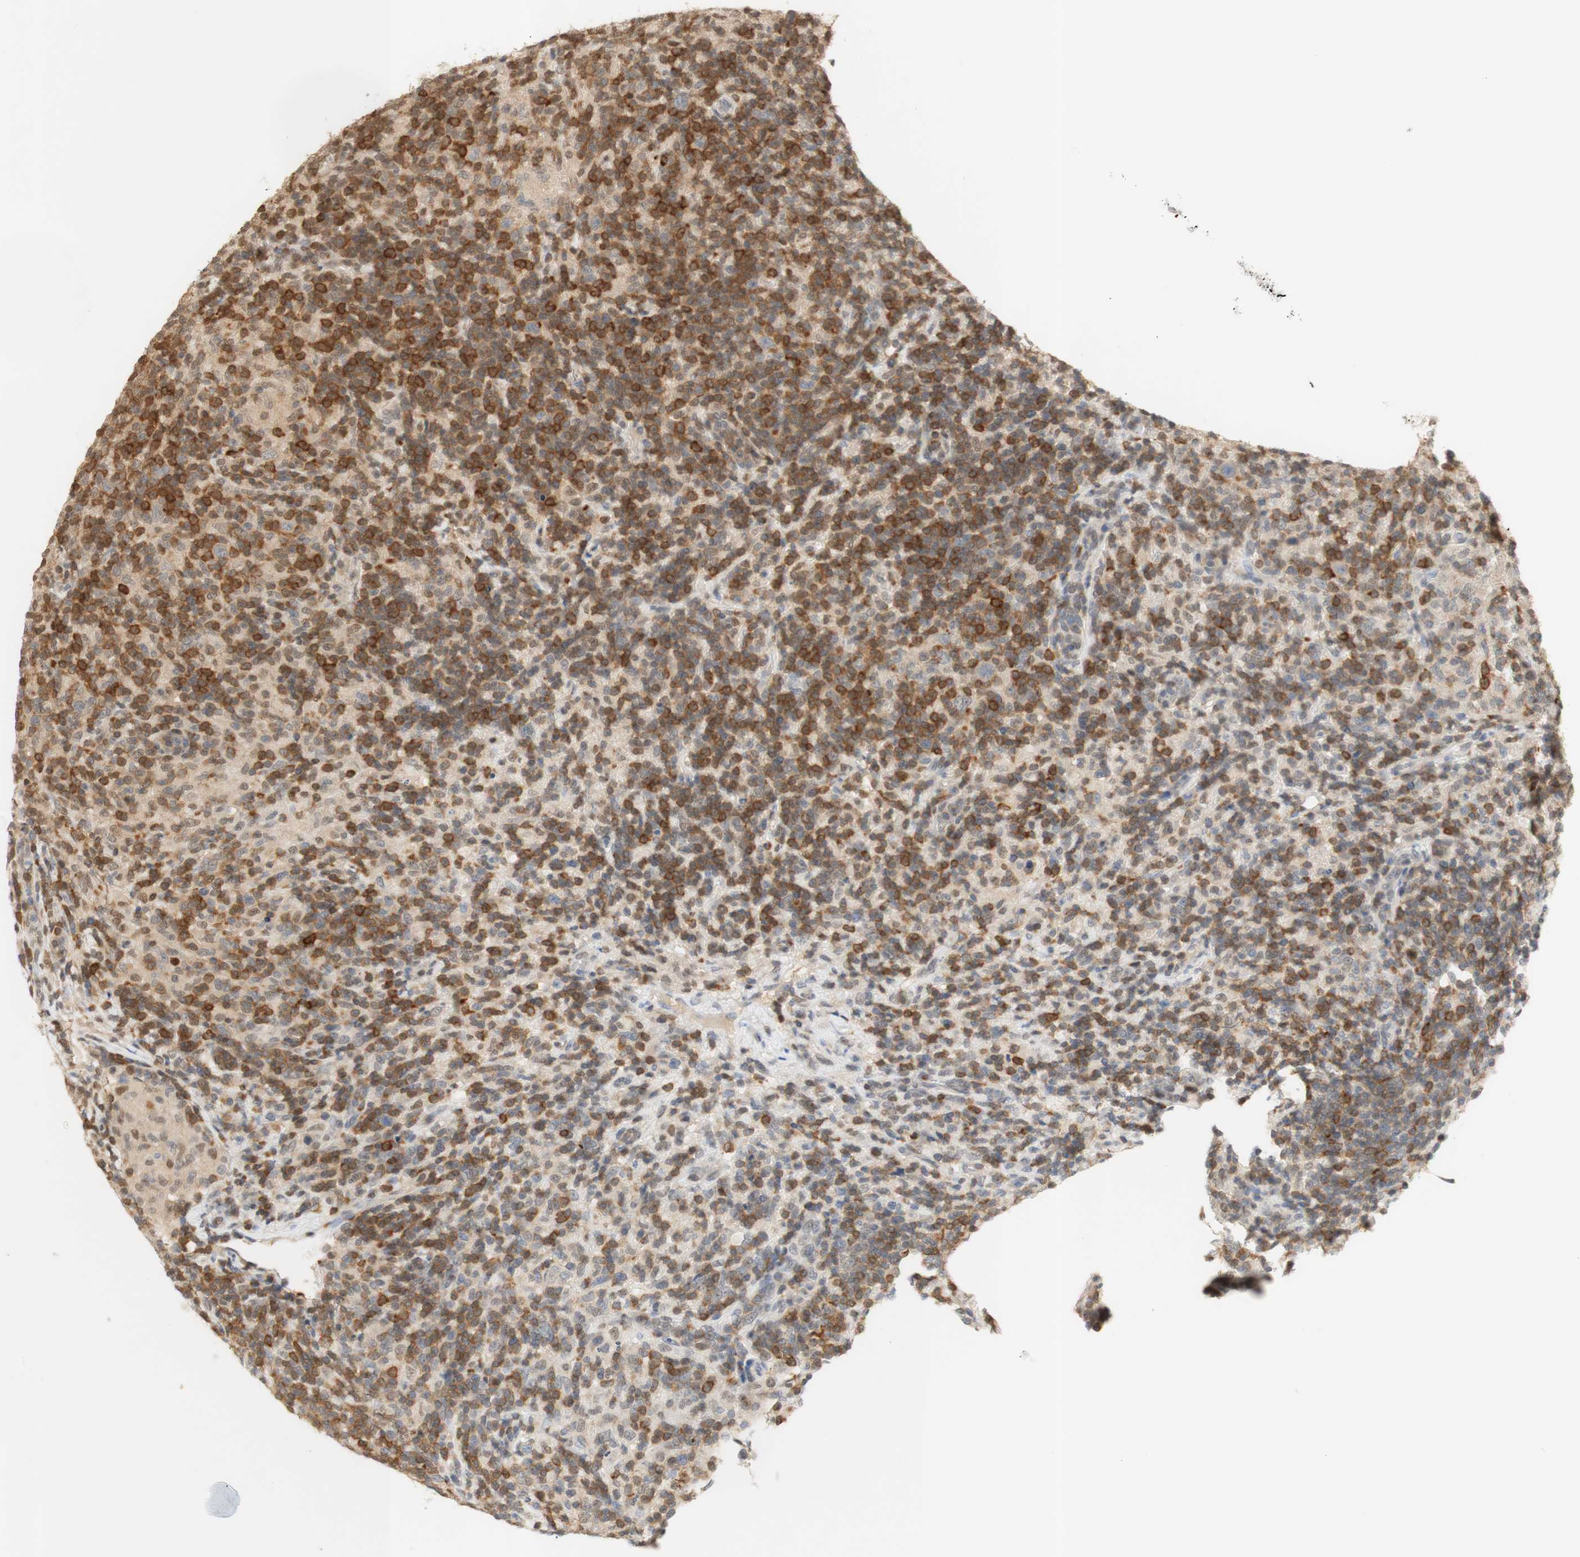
{"staining": {"intensity": "negative", "quantity": "none", "location": "none"}, "tissue": "lymphoma", "cell_type": "Tumor cells", "image_type": "cancer", "snomed": [{"axis": "morphology", "description": "Hodgkin's disease, NOS"}, {"axis": "topography", "description": "Lymph node"}], "caption": "Tumor cells show no significant protein expression in lymphoma. The staining is performed using DAB (3,3'-diaminobenzidine) brown chromogen with nuclei counter-stained in using hematoxylin.", "gene": "NAP1L4", "patient": {"sex": "male", "age": 70}}